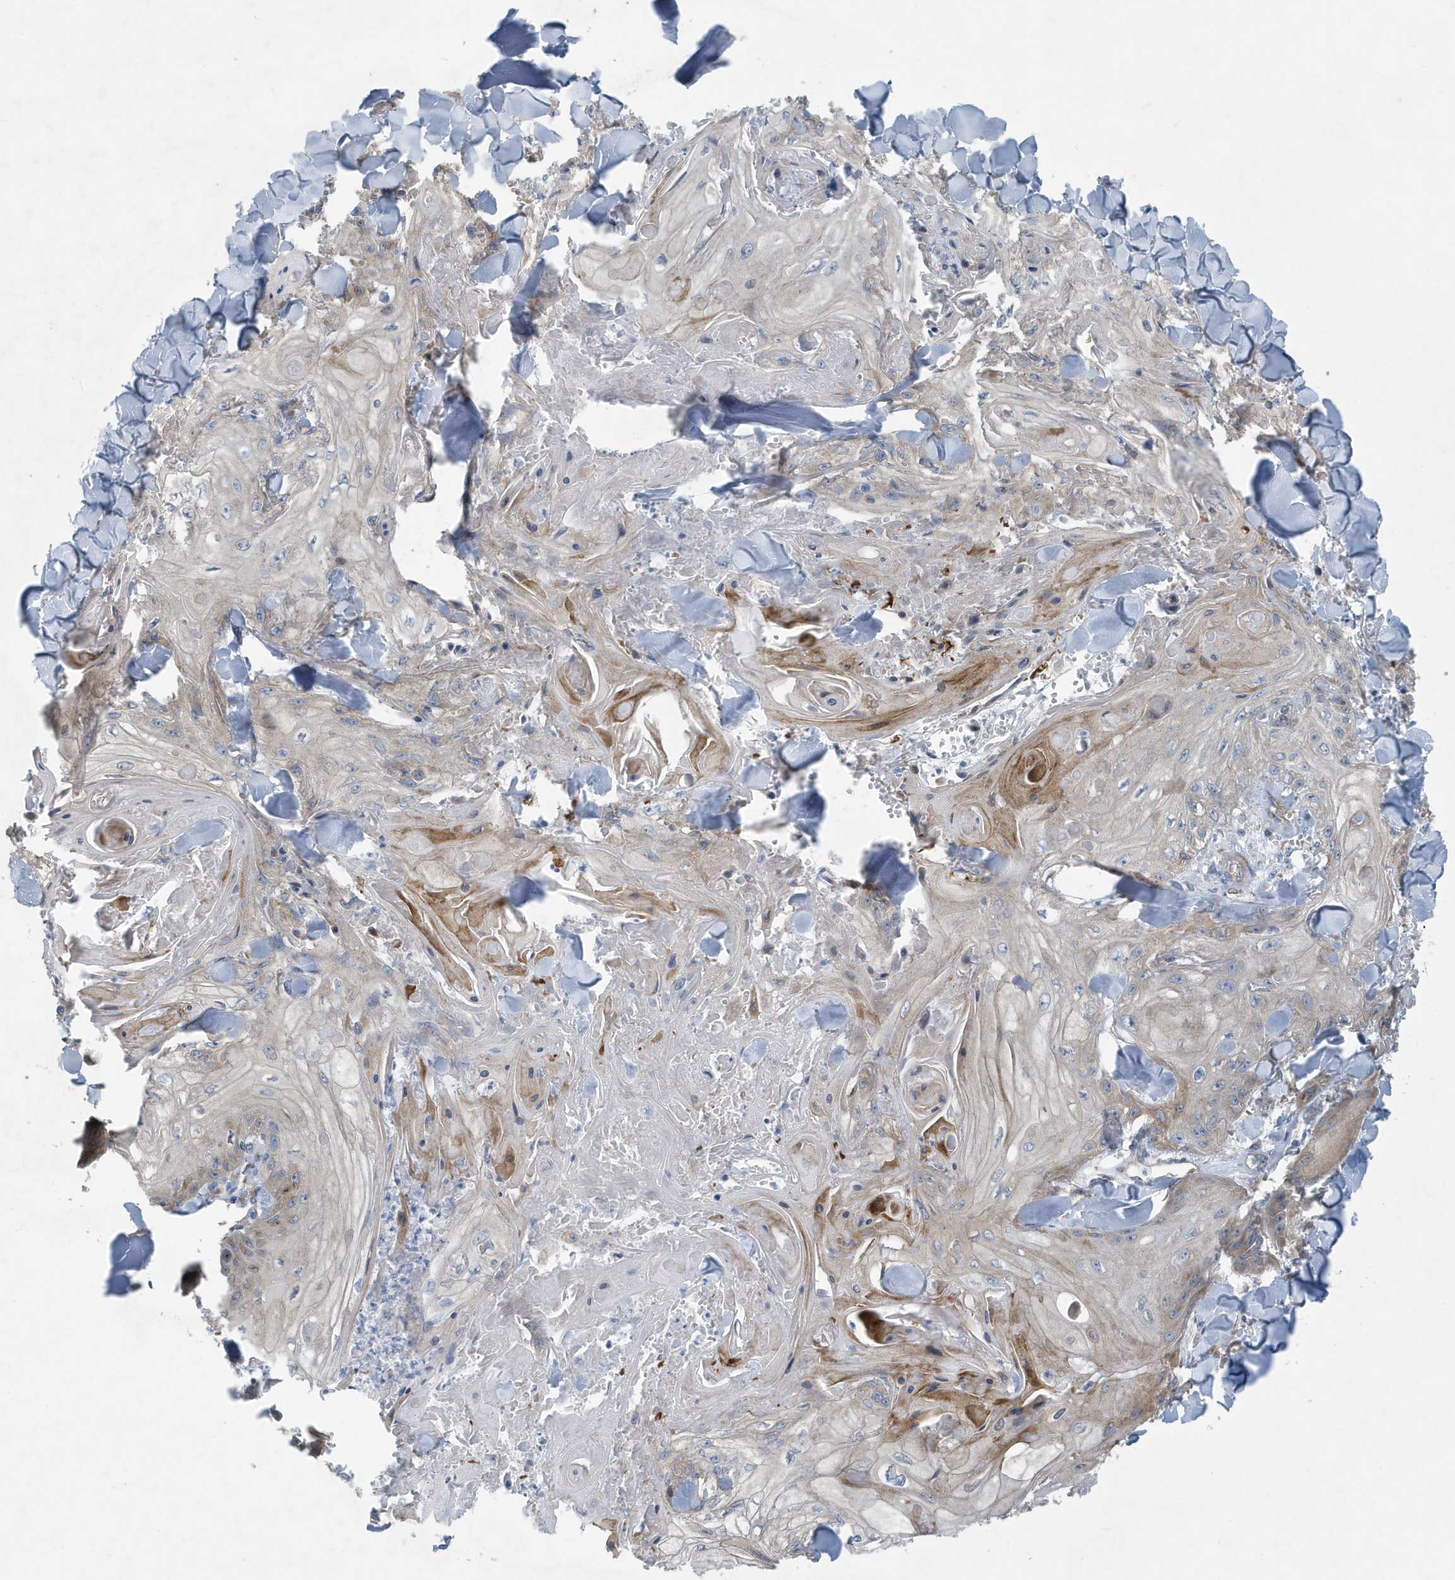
{"staining": {"intensity": "negative", "quantity": "none", "location": "none"}, "tissue": "skin cancer", "cell_type": "Tumor cells", "image_type": "cancer", "snomed": [{"axis": "morphology", "description": "Squamous cell carcinoma, NOS"}, {"axis": "topography", "description": "Skin"}], "caption": "High magnification brightfield microscopy of squamous cell carcinoma (skin) stained with DAB (brown) and counterstained with hematoxylin (blue): tumor cells show no significant staining.", "gene": "PPM1M", "patient": {"sex": "male", "age": 74}}